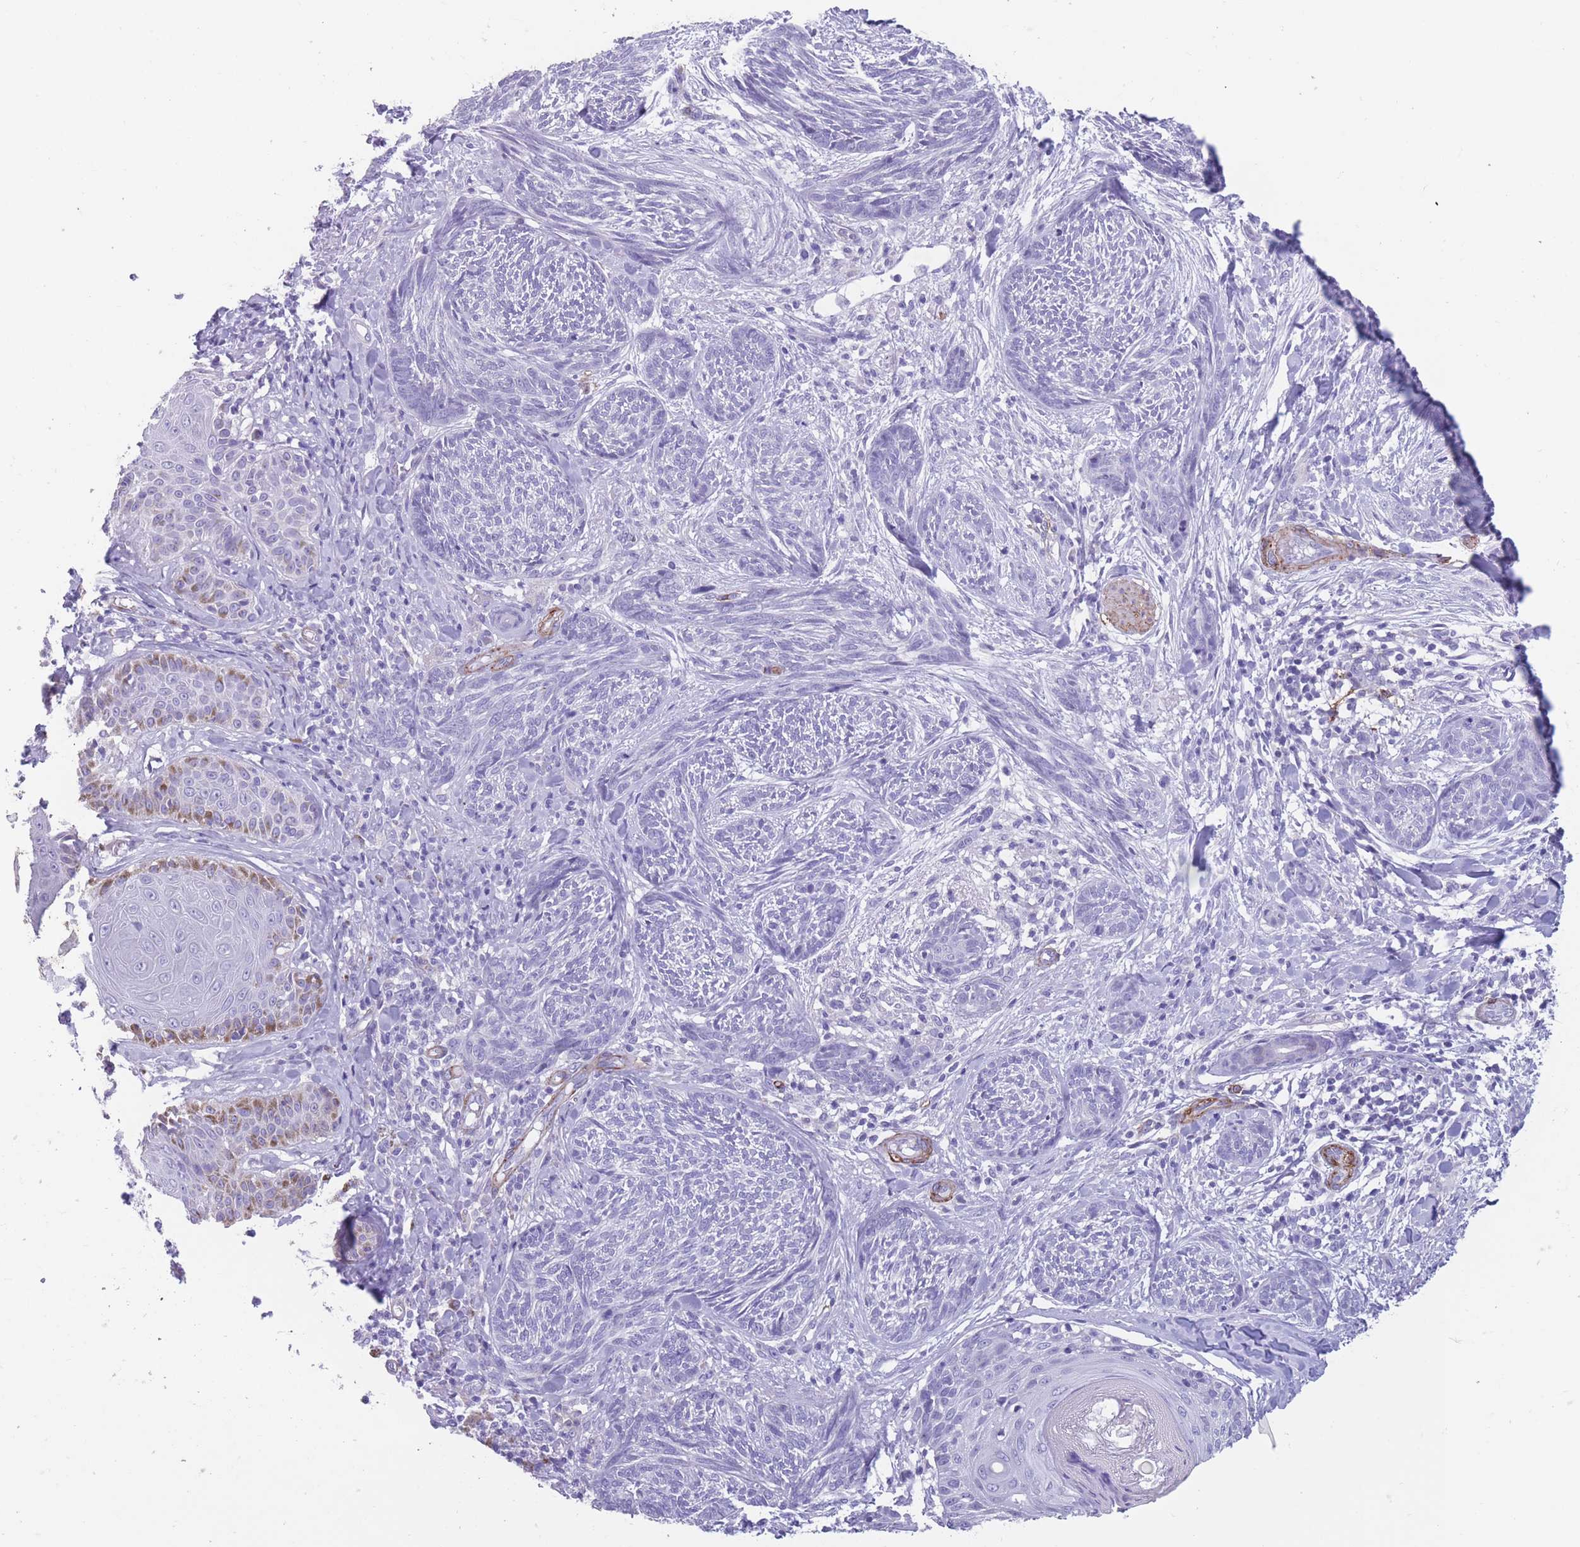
{"staining": {"intensity": "negative", "quantity": "none", "location": "none"}, "tissue": "skin cancer", "cell_type": "Tumor cells", "image_type": "cancer", "snomed": [{"axis": "morphology", "description": "Basal cell carcinoma"}, {"axis": "topography", "description": "Skin"}], "caption": "Immunohistochemistry of human basal cell carcinoma (skin) demonstrates no positivity in tumor cells.", "gene": "DPYD", "patient": {"sex": "male", "age": 73}}